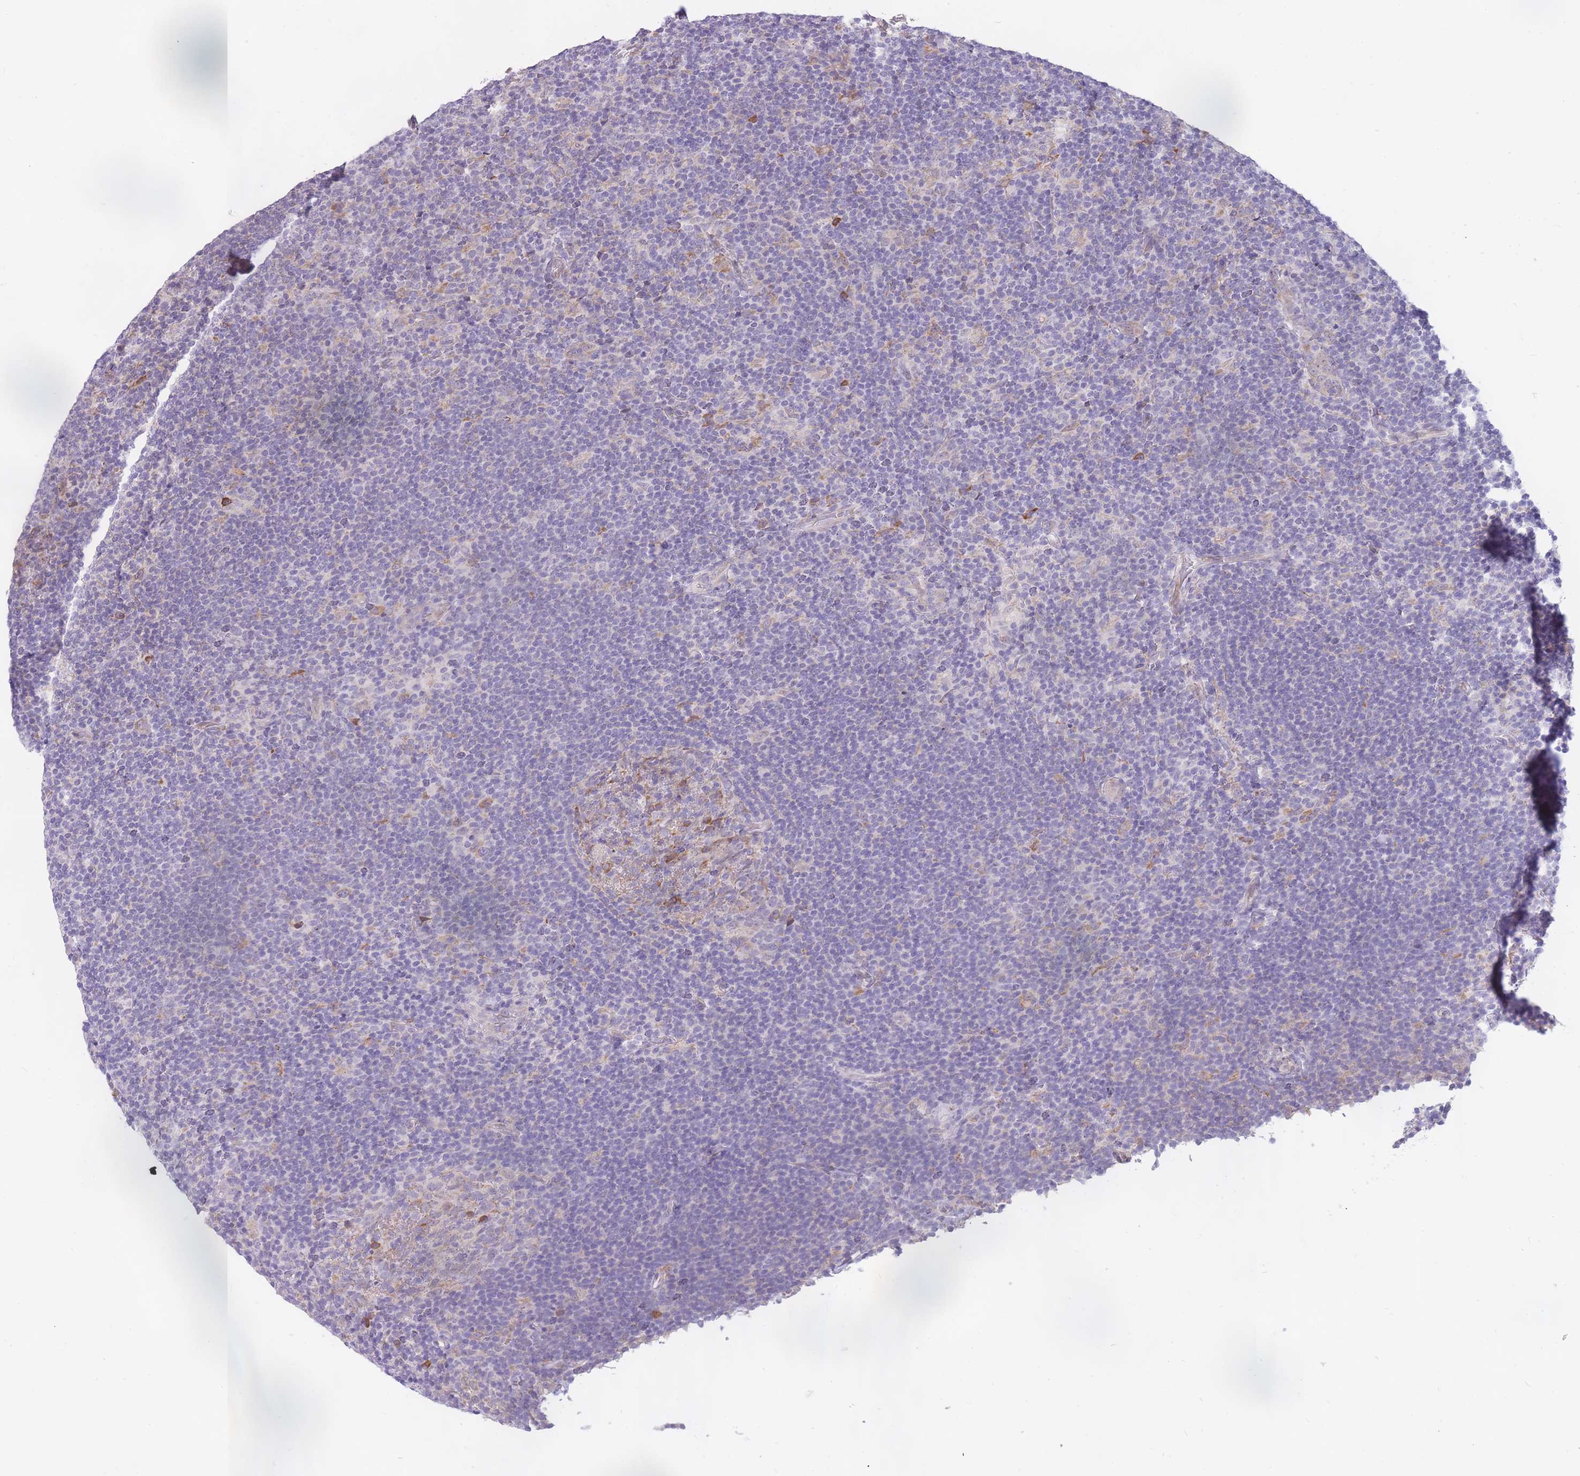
{"staining": {"intensity": "negative", "quantity": "none", "location": "none"}, "tissue": "lymphoma", "cell_type": "Tumor cells", "image_type": "cancer", "snomed": [{"axis": "morphology", "description": "Hodgkin's disease, NOS"}, {"axis": "topography", "description": "Lymph node"}], "caption": "An immunohistochemistry (IHC) histopathology image of Hodgkin's disease is shown. There is no staining in tumor cells of Hodgkin's disease. Brightfield microscopy of immunohistochemistry stained with DAB (brown) and hematoxylin (blue), captured at high magnification.", "gene": "TRAPPC5", "patient": {"sex": "female", "age": 57}}